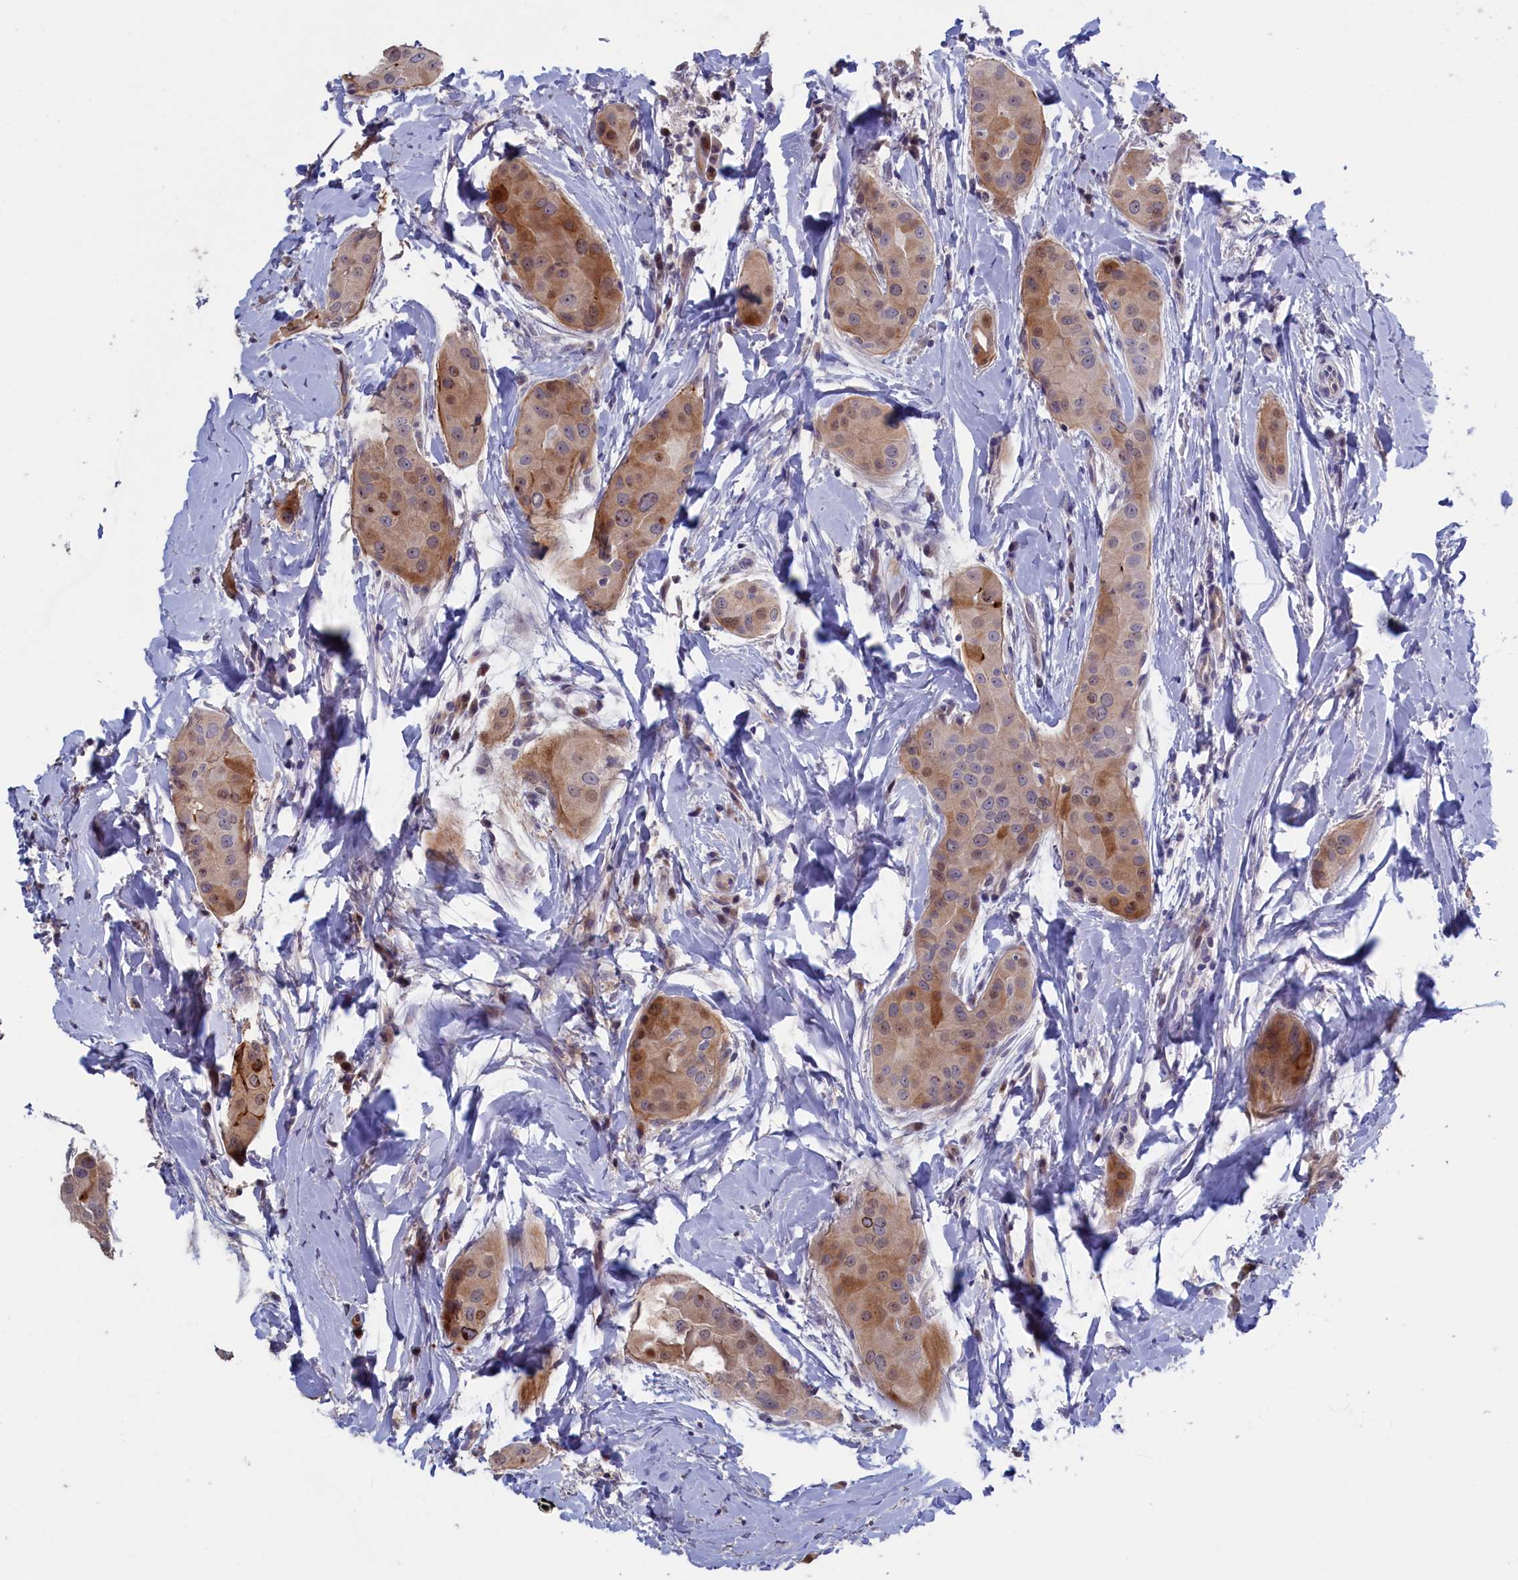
{"staining": {"intensity": "moderate", "quantity": "25%-75%", "location": "cytoplasmic/membranous,nuclear"}, "tissue": "thyroid cancer", "cell_type": "Tumor cells", "image_type": "cancer", "snomed": [{"axis": "morphology", "description": "Papillary adenocarcinoma, NOS"}, {"axis": "topography", "description": "Thyroid gland"}], "caption": "Tumor cells reveal medium levels of moderate cytoplasmic/membranous and nuclear positivity in approximately 25%-75% of cells in thyroid cancer.", "gene": "LSG1", "patient": {"sex": "male", "age": 33}}